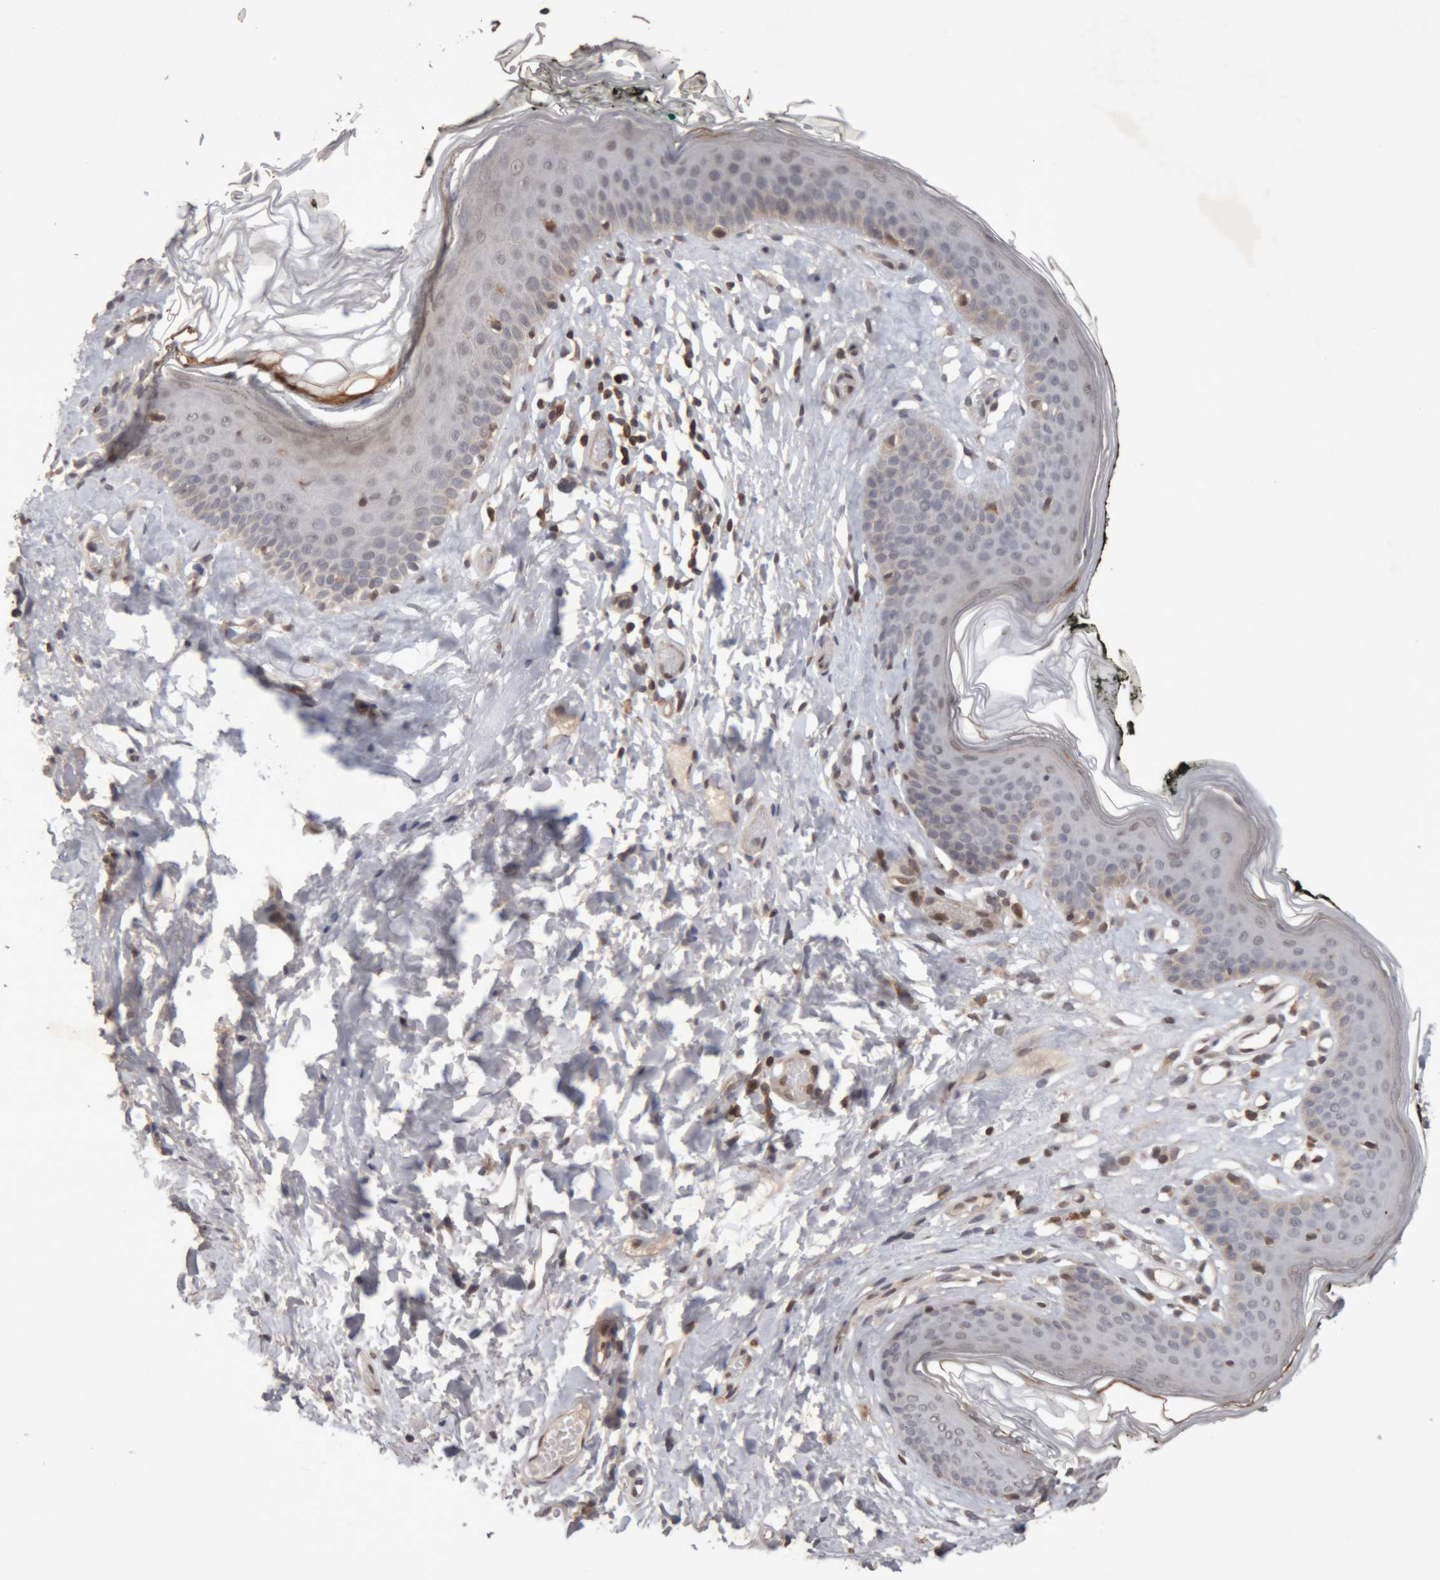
{"staining": {"intensity": "negative", "quantity": "none", "location": "none"}, "tissue": "skin", "cell_type": "Epidermal cells", "image_type": "normal", "snomed": [{"axis": "morphology", "description": "Normal tissue, NOS"}, {"axis": "morphology", "description": "Inflammation, NOS"}, {"axis": "topography", "description": "Vulva"}], "caption": "This is an IHC micrograph of normal human skin. There is no expression in epidermal cells.", "gene": "NFATC2", "patient": {"sex": "female", "age": 84}}